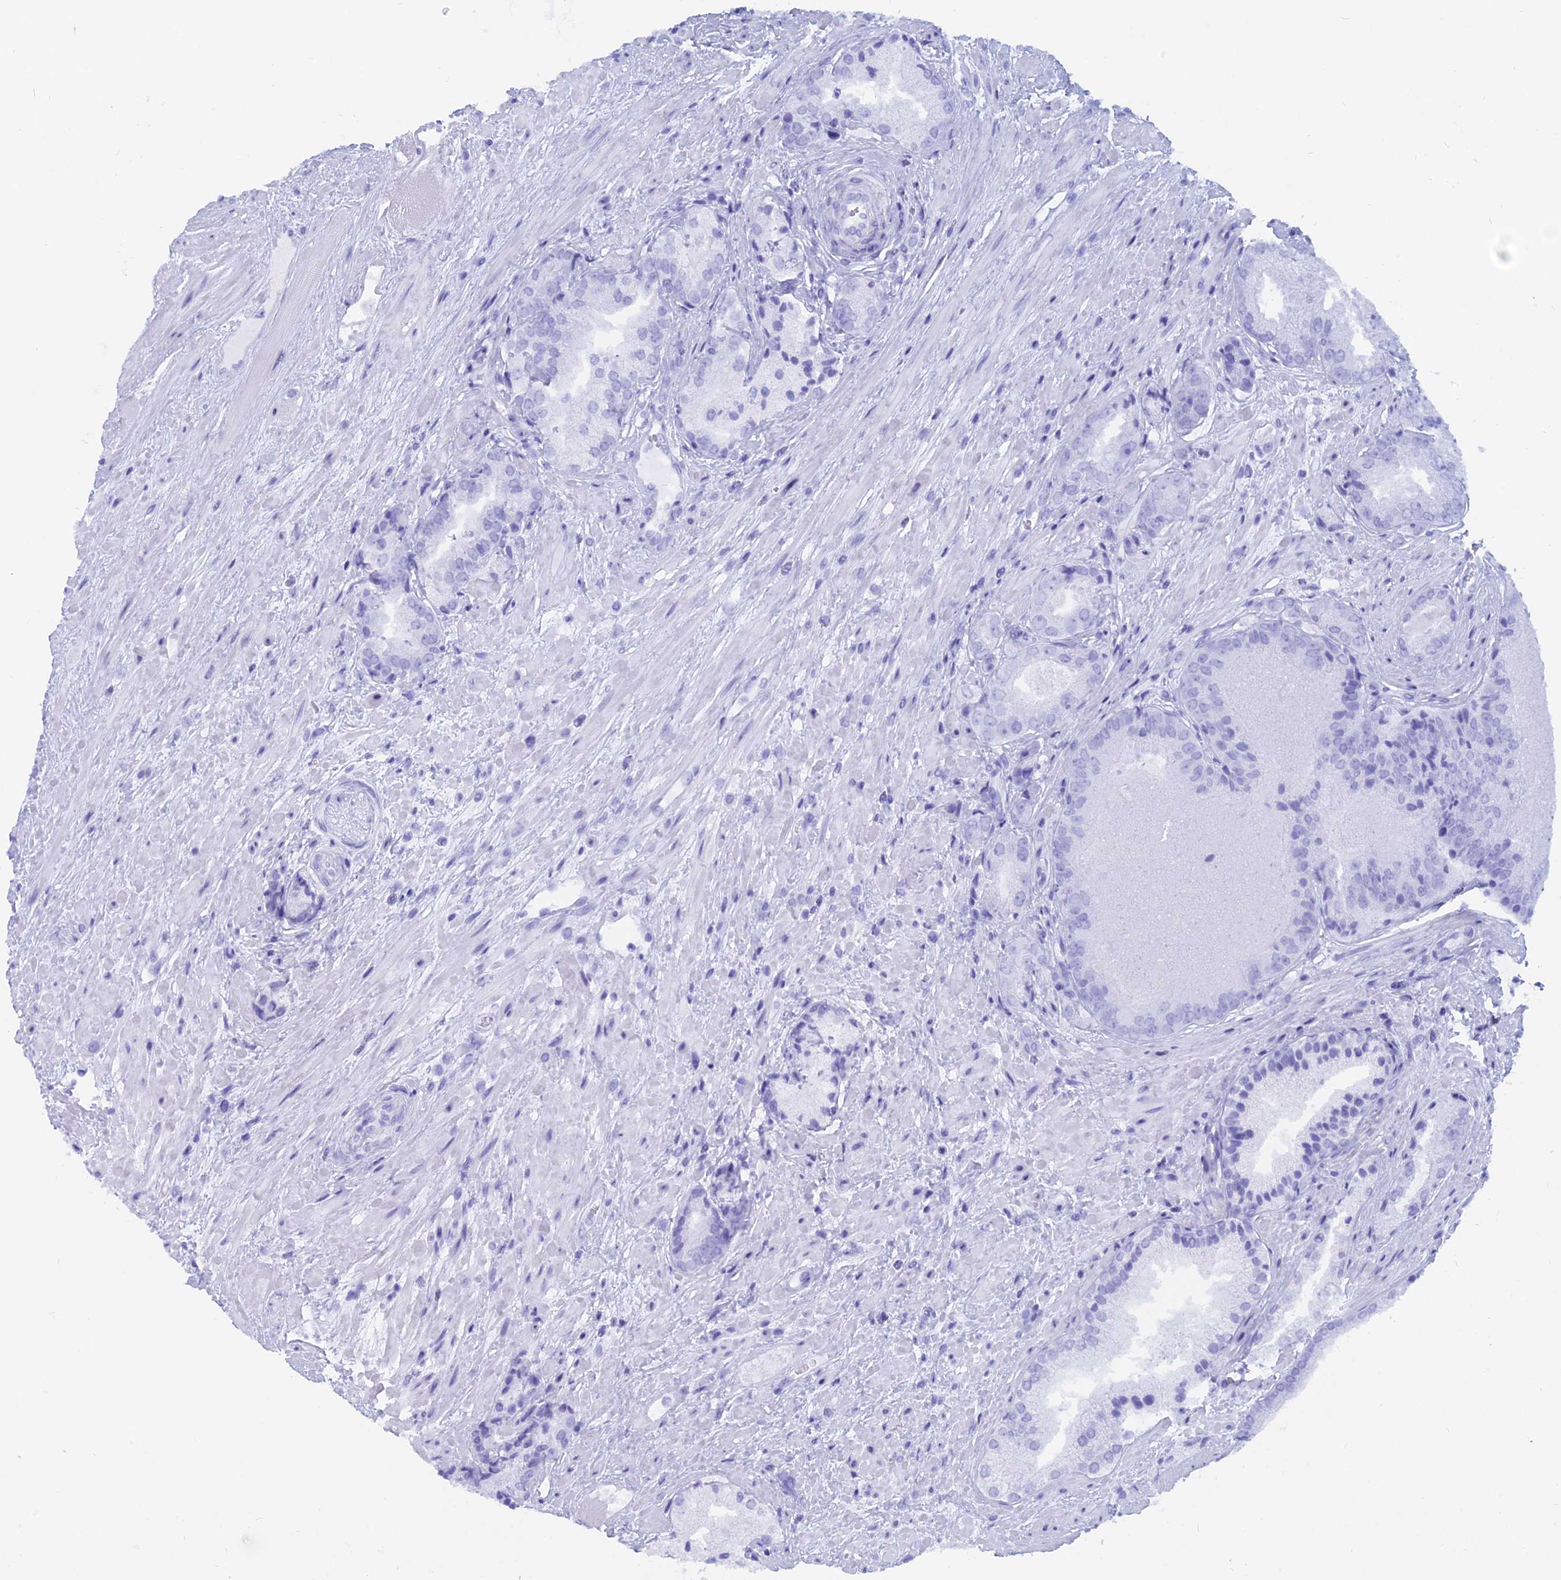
{"staining": {"intensity": "negative", "quantity": "none", "location": "none"}, "tissue": "prostate cancer", "cell_type": "Tumor cells", "image_type": "cancer", "snomed": [{"axis": "morphology", "description": "Adenocarcinoma, High grade"}, {"axis": "topography", "description": "Prostate"}], "caption": "A micrograph of human prostate high-grade adenocarcinoma is negative for staining in tumor cells.", "gene": "CAPS", "patient": {"sex": "male", "age": 71}}